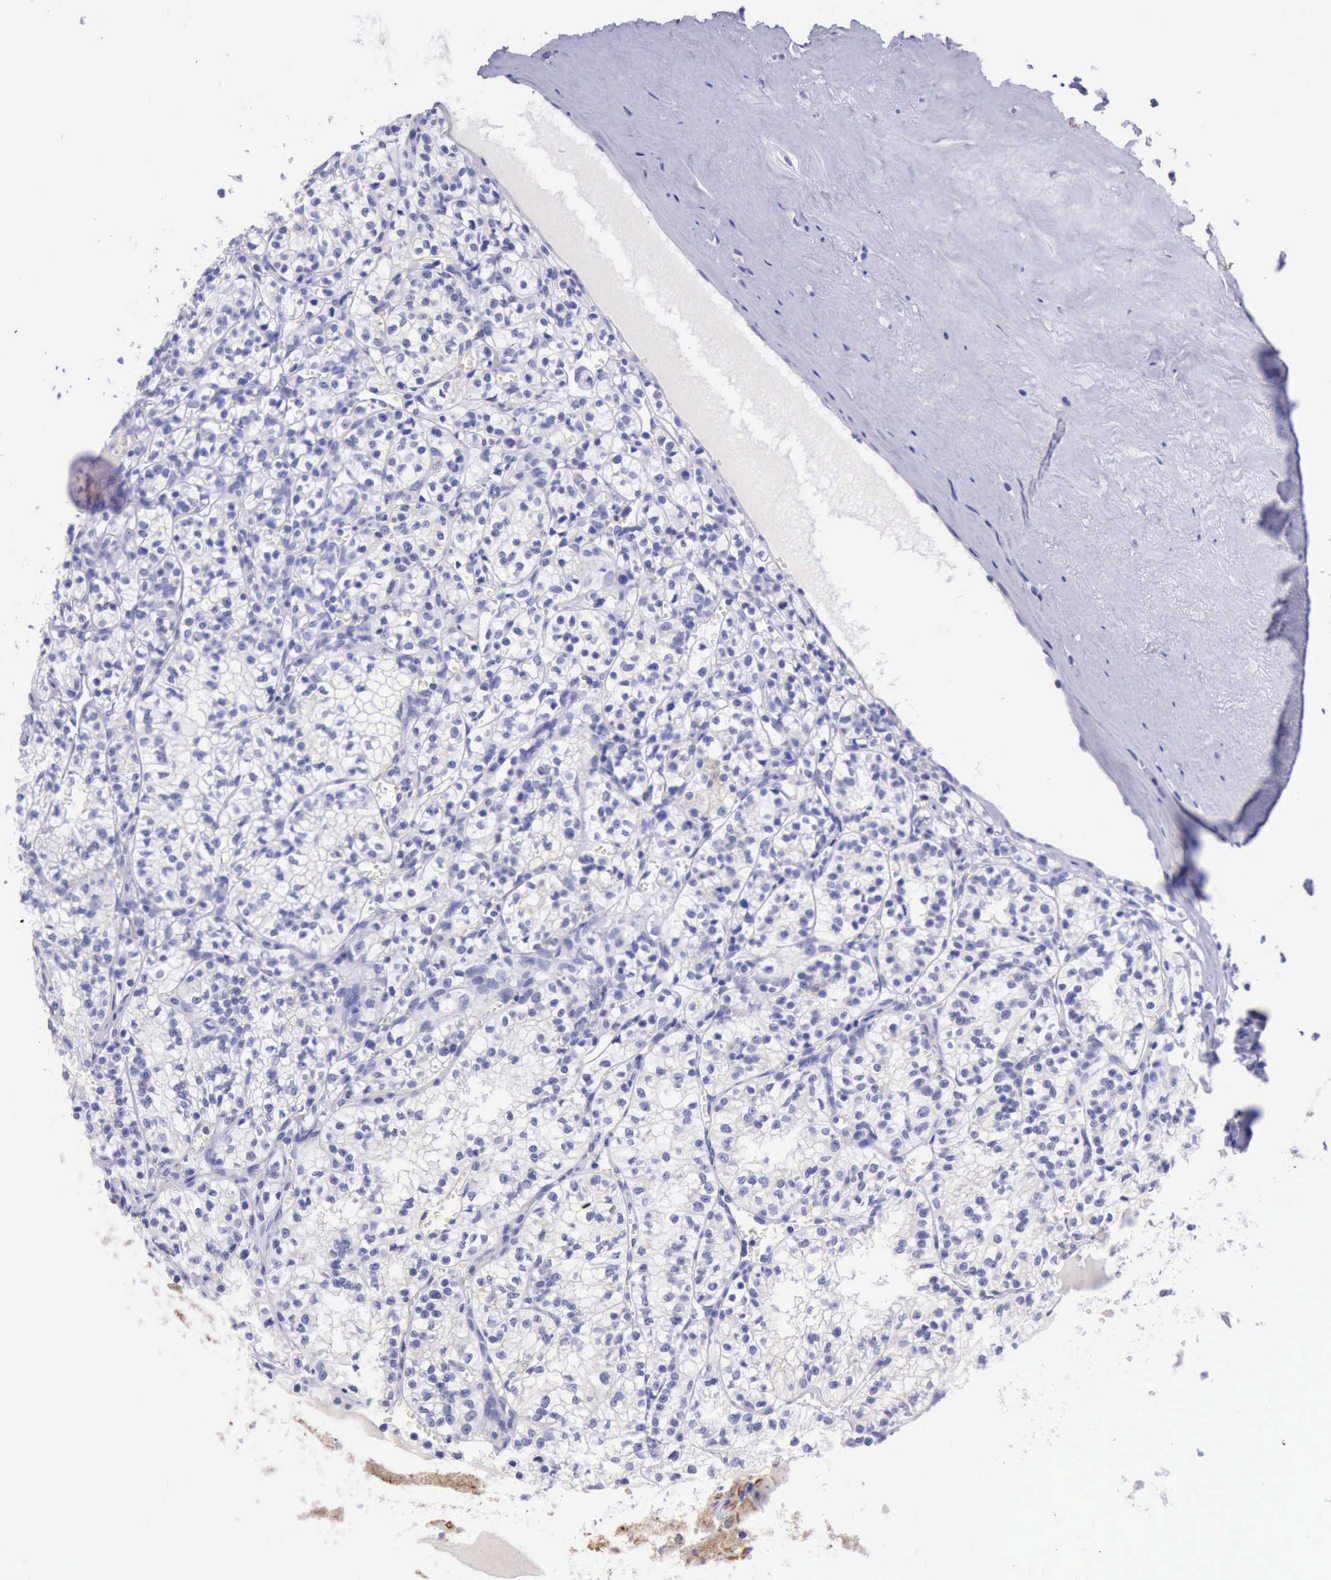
{"staining": {"intensity": "negative", "quantity": "none", "location": "none"}, "tissue": "renal cancer", "cell_type": "Tumor cells", "image_type": "cancer", "snomed": [{"axis": "morphology", "description": "Adenocarcinoma, NOS"}, {"axis": "topography", "description": "Kidney"}], "caption": "Tumor cells are negative for brown protein staining in renal cancer.", "gene": "KRT8", "patient": {"sex": "male", "age": 61}}